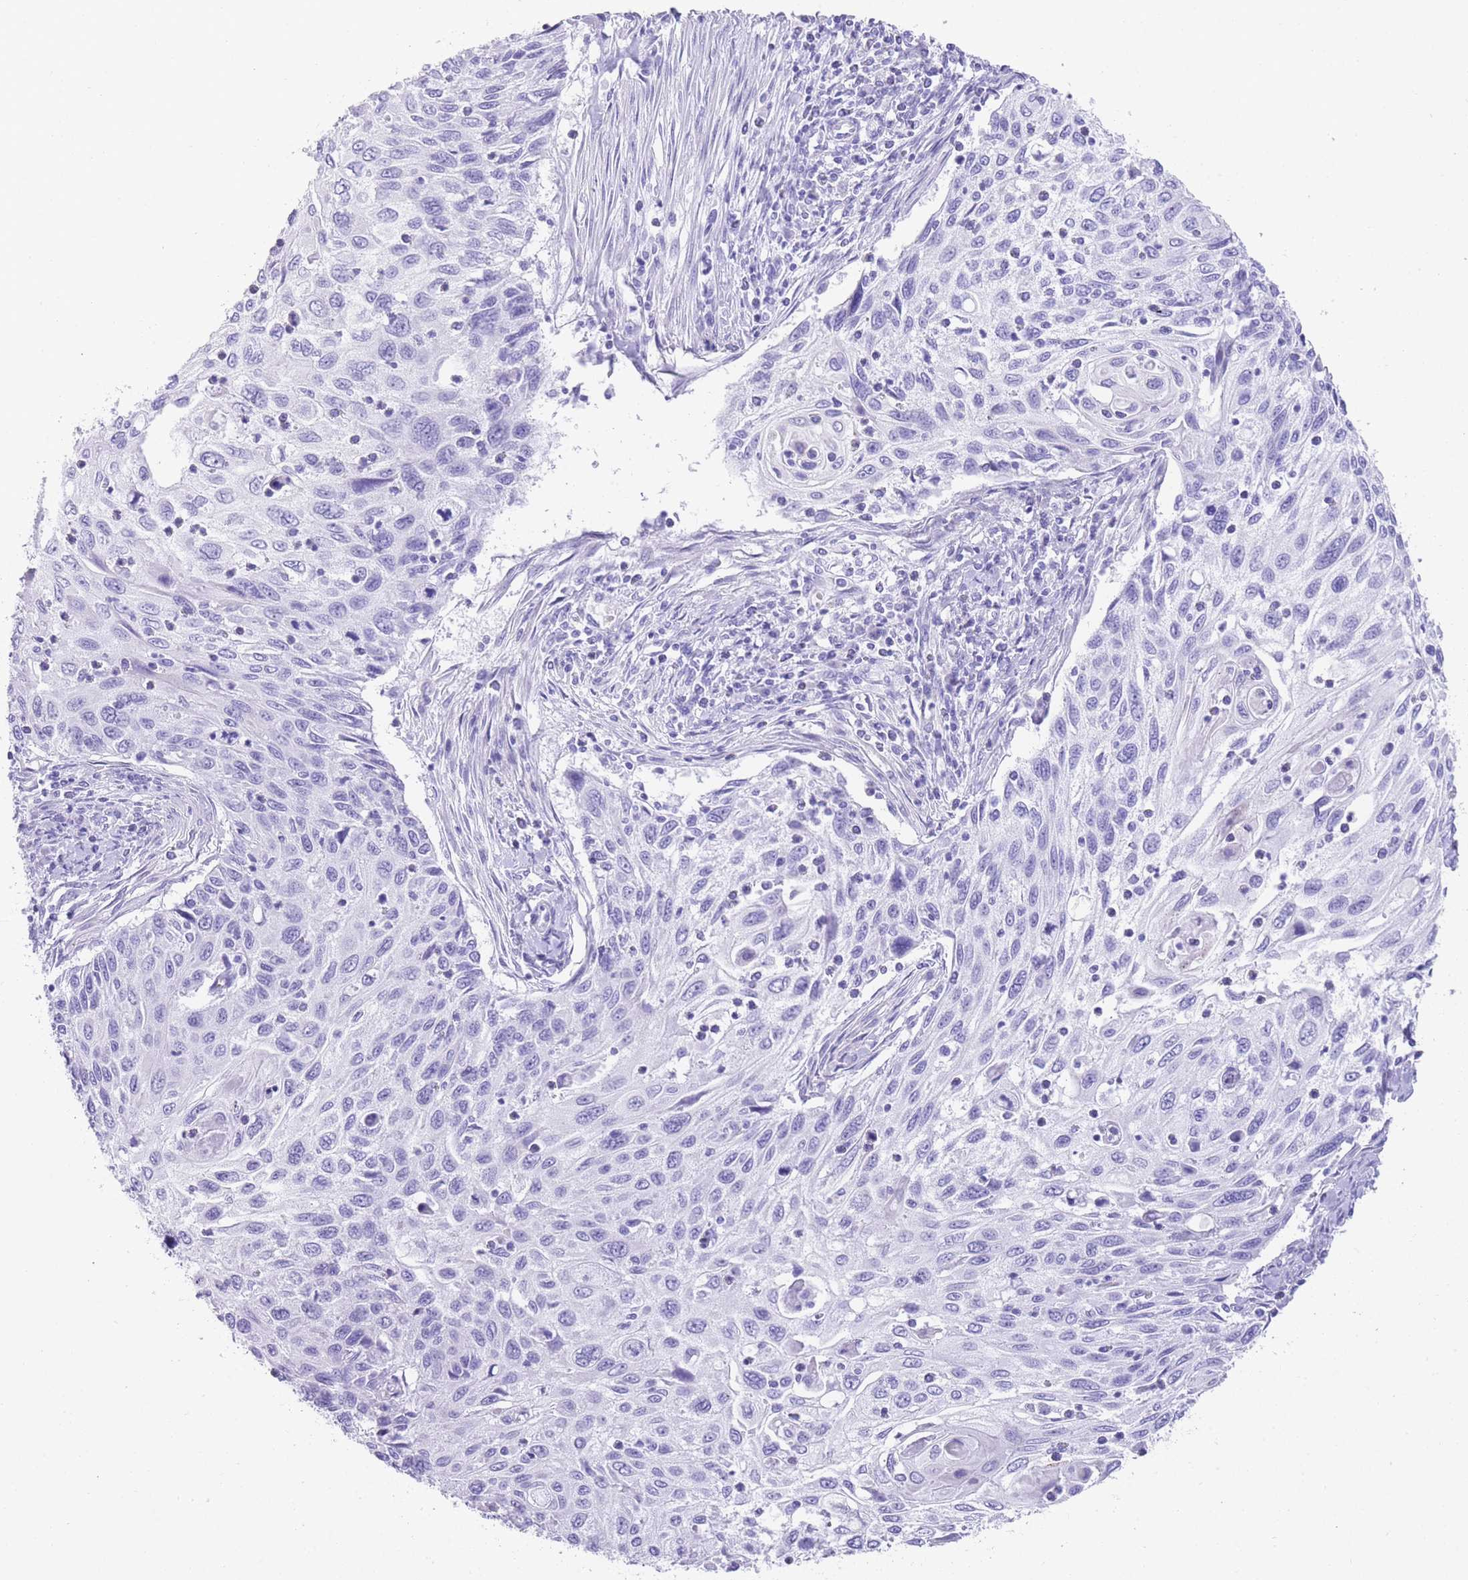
{"staining": {"intensity": "negative", "quantity": "none", "location": "none"}, "tissue": "cervical cancer", "cell_type": "Tumor cells", "image_type": "cancer", "snomed": [{"axis": "morphology", "description": "Squamous cell carcinoma, NOS"}, {"axis": "topography", "description": "Cervix"}], "caption": "A high-resolution photomicrograph shows immunohistochemistry staining of cervical cancer (squamous cell carcinoma), which demonstrates no significant expression in tumor cells.", "gene": "ELOA2", "patient": {"sex": "female", "age": 70}}